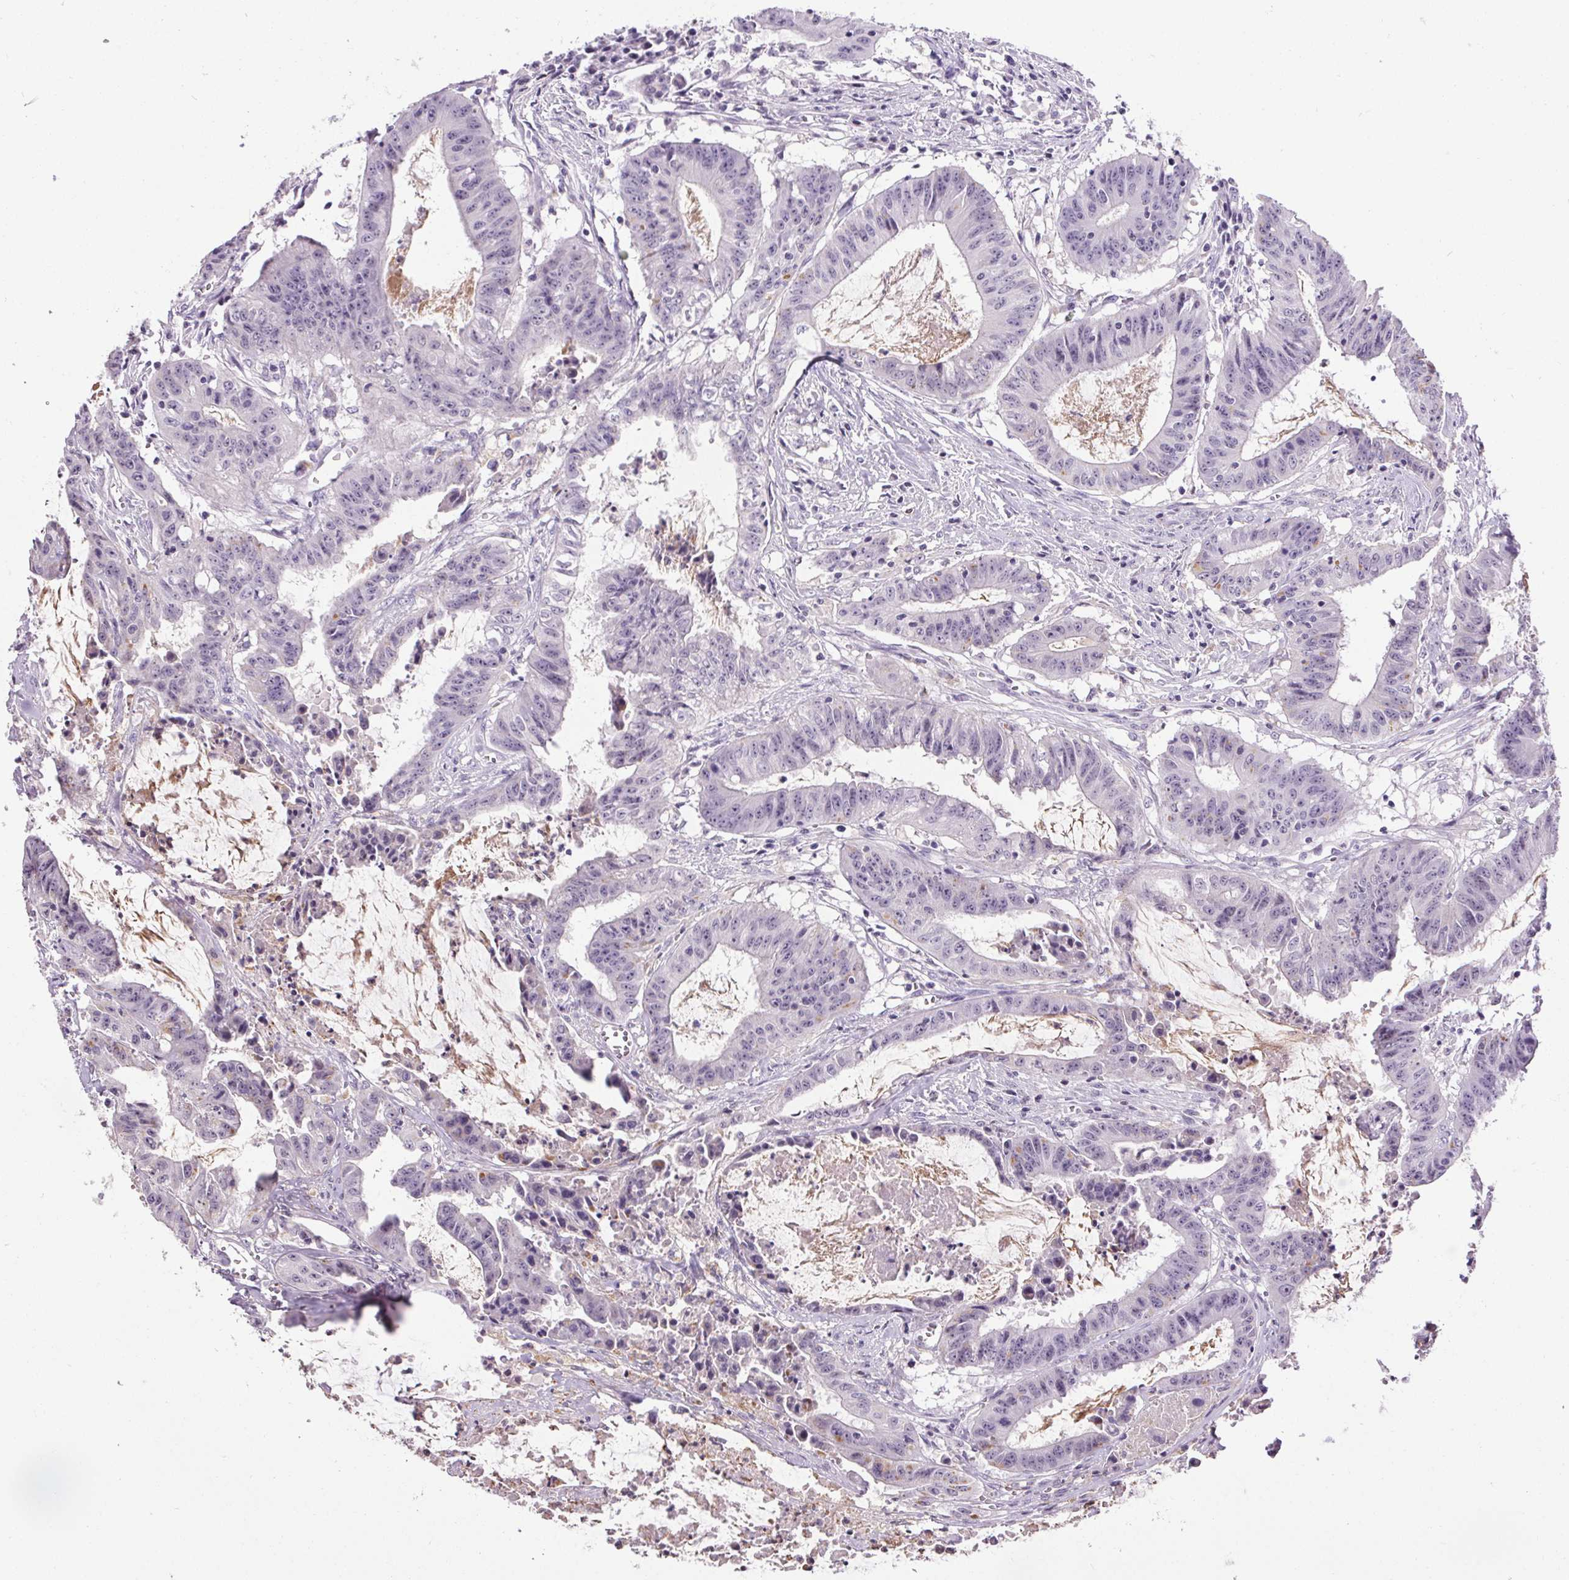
{"staining": {"intensity": "negative", "quantity": "none", "location": "none"}, "tissue": "colorectal cancer", "cell_type": "Tumor cells", "image_type": "cancer", "snomed": [{"axis": "morphology", "description": "Adenocarcinoma, NOS"}, {"axis": "topography", "description": "Colon"}], "caption": "An immunohistochemistry micrograph of colorectal cancer is shown. There is no staining in tumor cells of colorectal cancer.", "gene": "TMEM240", "patient": {"sex": "male", "age": 33}}